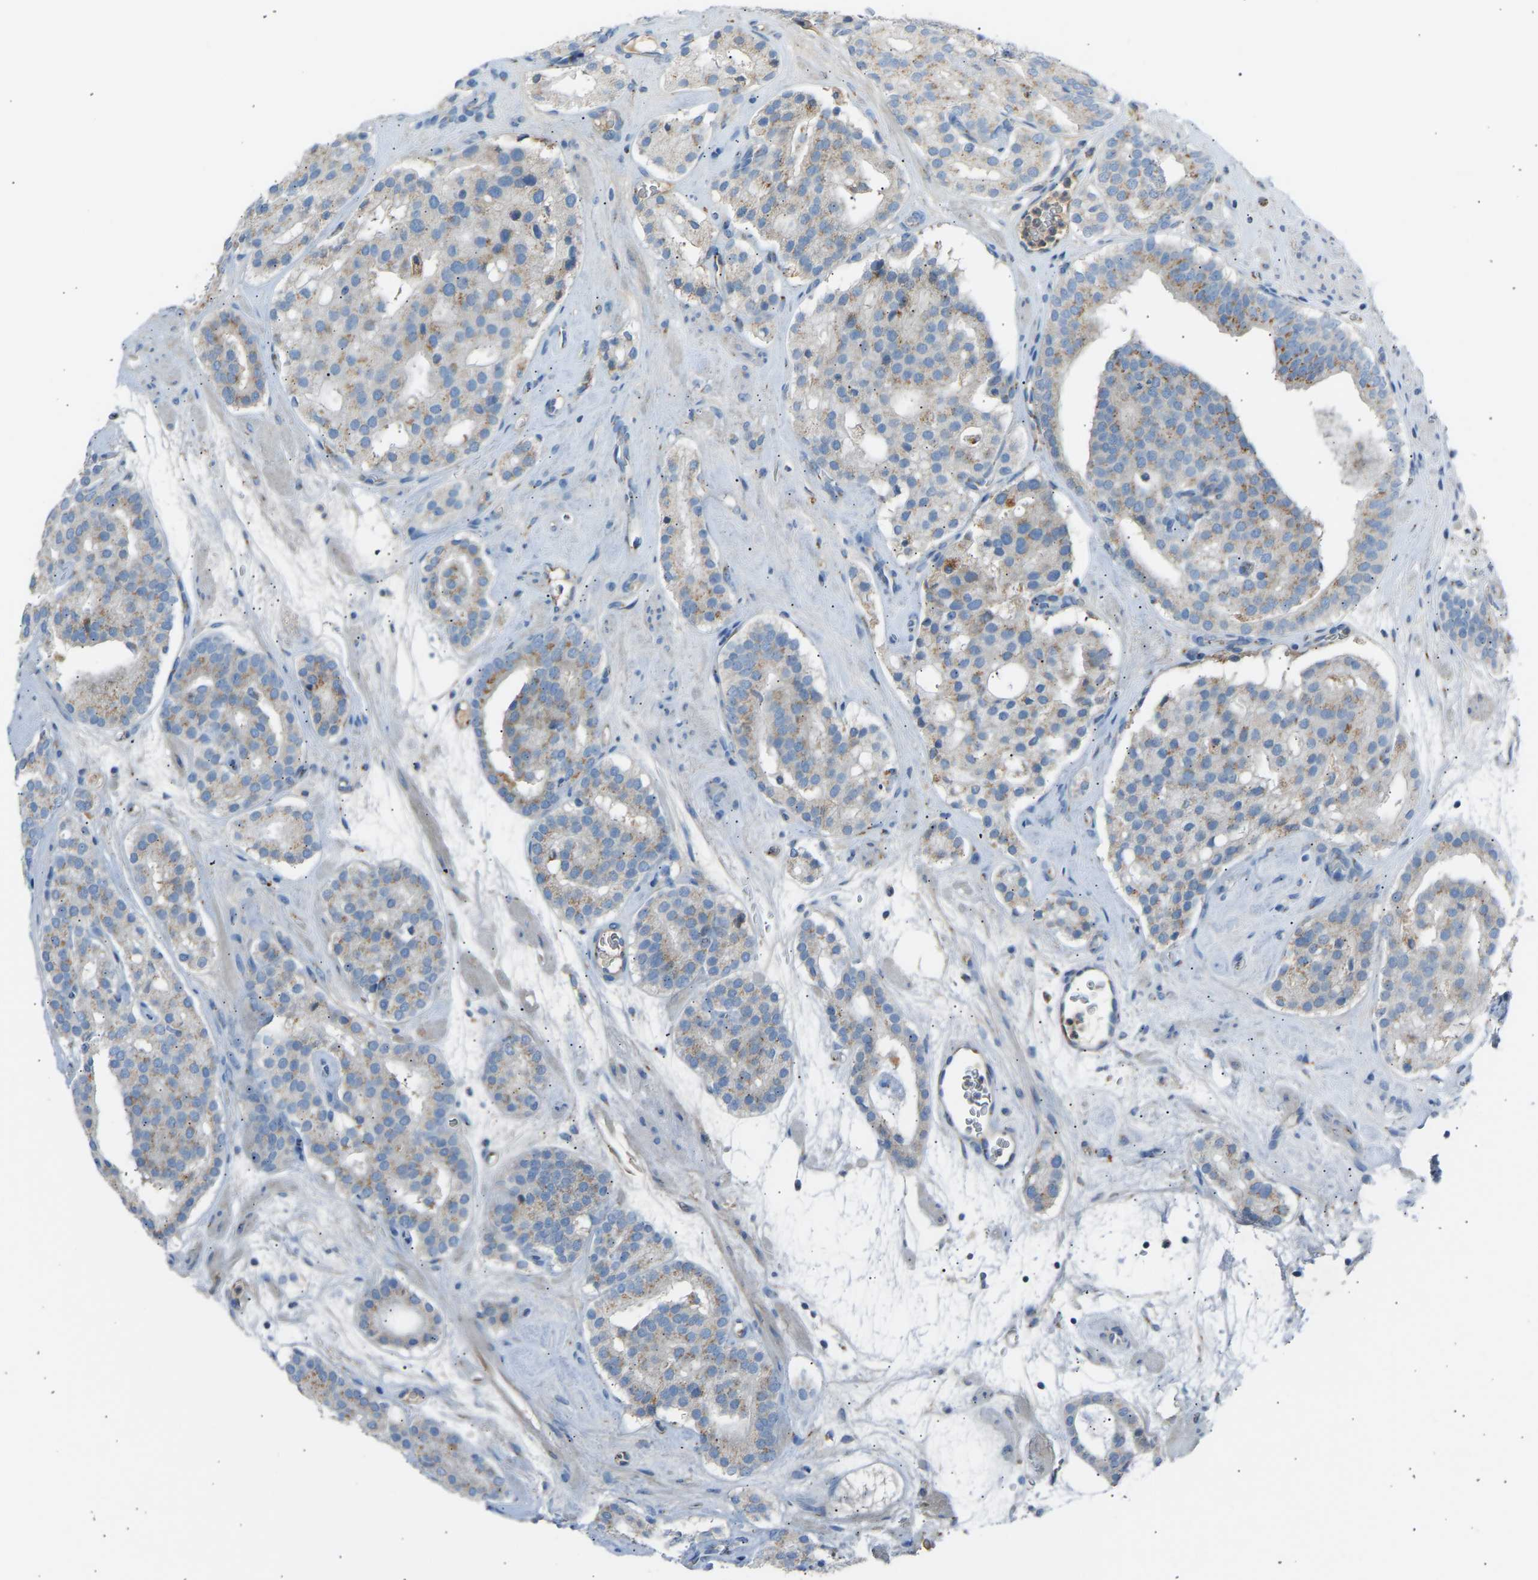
{"staining": {"intensity": "moderate", "quantity": ">75%", "location": "cytoplasmic/membranous"}, "tissue": "prostate cancer", "cell_type": "Tumor cells", "image_type": "cancer", "snomed": [{"axis": "morphology", "description": "Adenocarcinoma, Low grade"}, {"axis": "topography", "description": "Prostate"}], "caption": "Immunohistochemistry (IHC) histopathology image of neoplastic tissue: human adenocarcinoma (low-grade) (prostate) stained using immunohistochemistry displays medium levels of moderate protein expression localized specifically in the cytoplasmic/membranous of tumor cells, appearing as a cytoplasmic/membranous brown color.", "gene": "CYREN", "patient": {"sex": "male", "age": 69}}